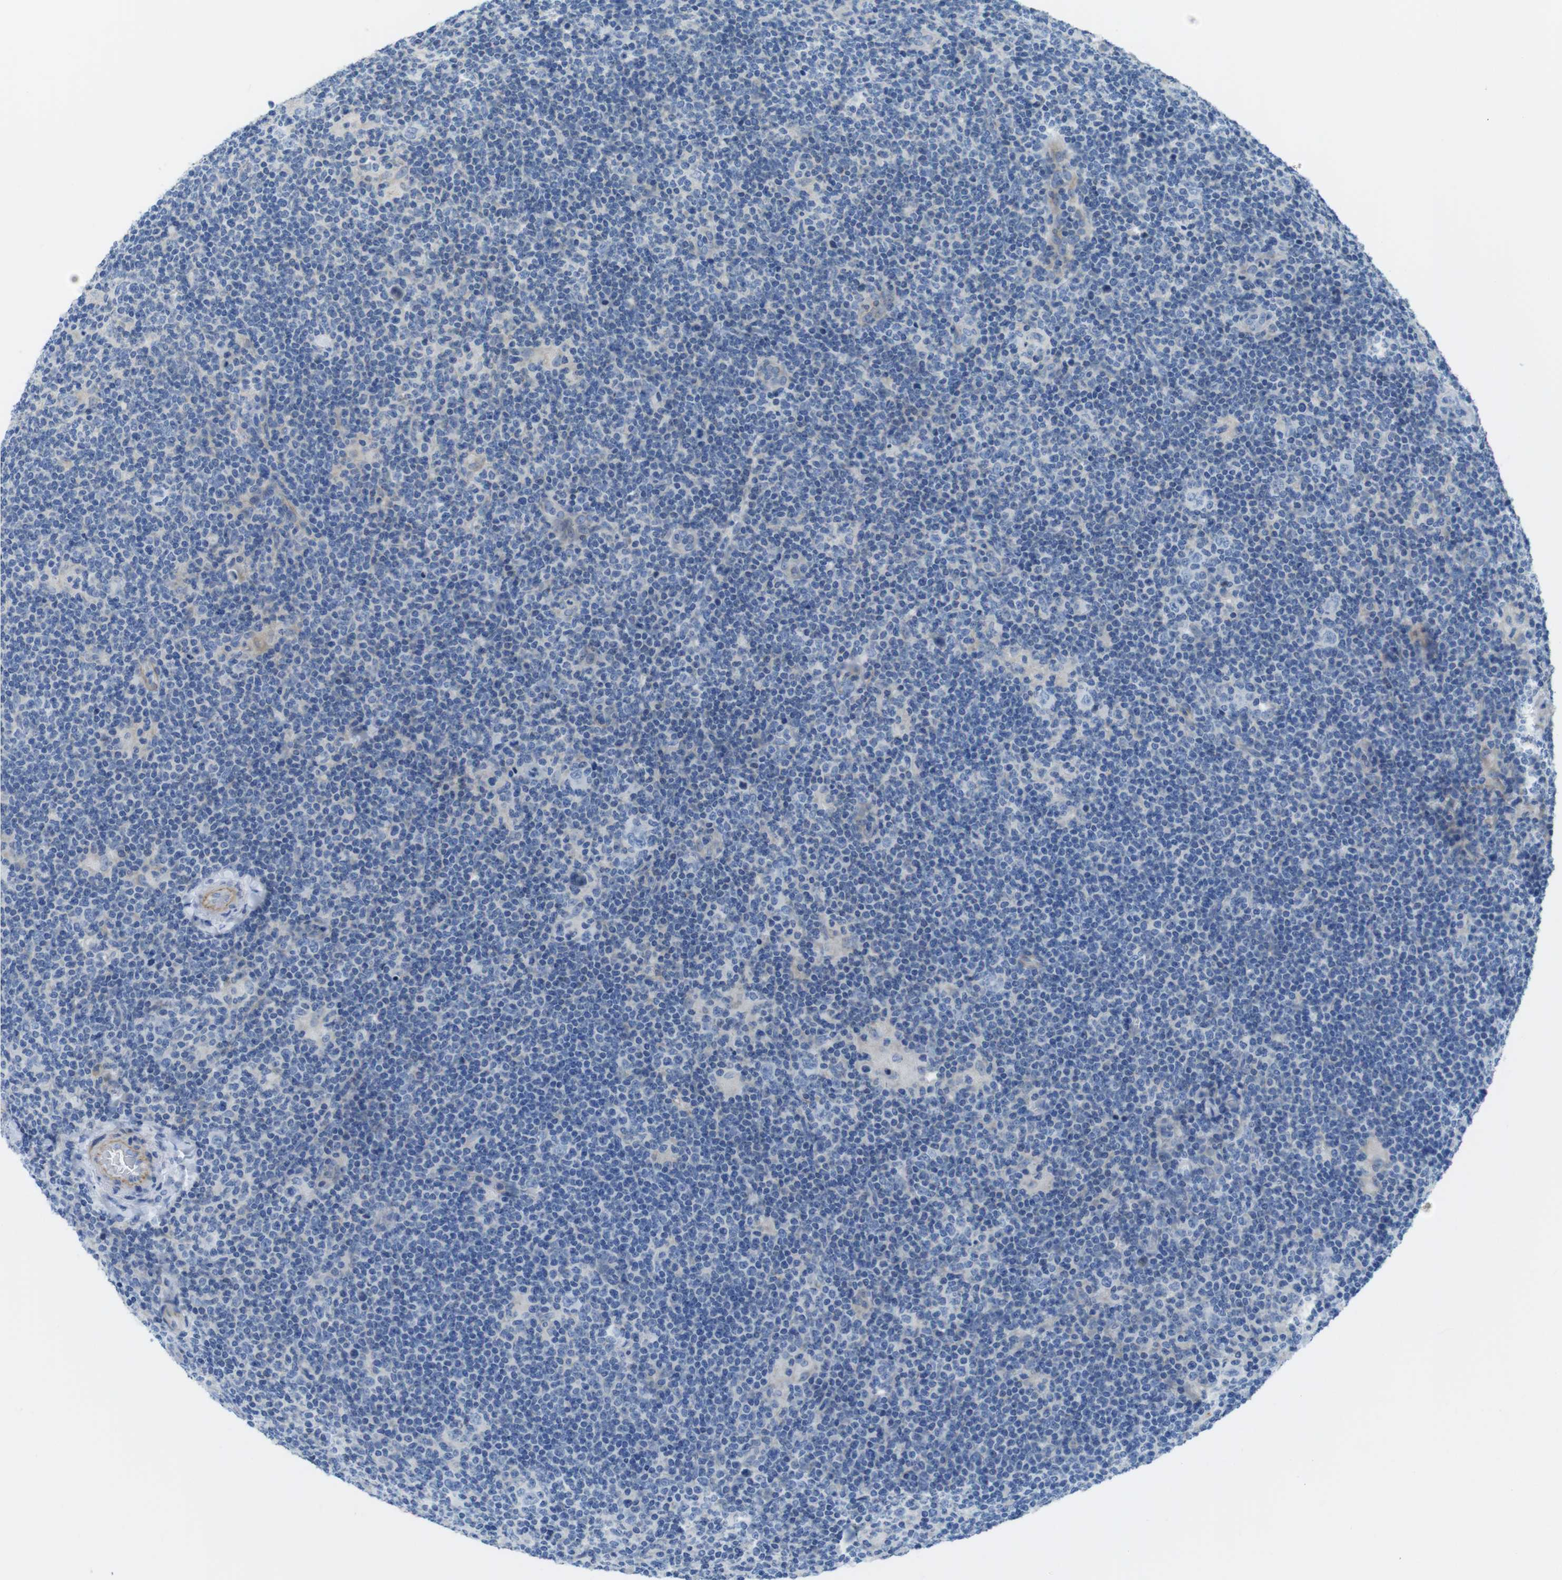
{"staining": {"intensity": "negative", "quantity": "none", "location": "none"}, "tissue": "lymphoma", "cell_type": "Tumor cells", "image_type": "cancer", "snomed": [{"axis": "morphology", "description": "Hodgkin's disease, NOS"}, {"axis": "topography", "description": "Lymph node"}], "caption": "The photomicrograph reveals no staining of tumor cells in lymphoma. (IHC, brightfield microscopy, high magnification).", "gene": "ASIC5", "patient": {"sex": "female", "age": 57}}